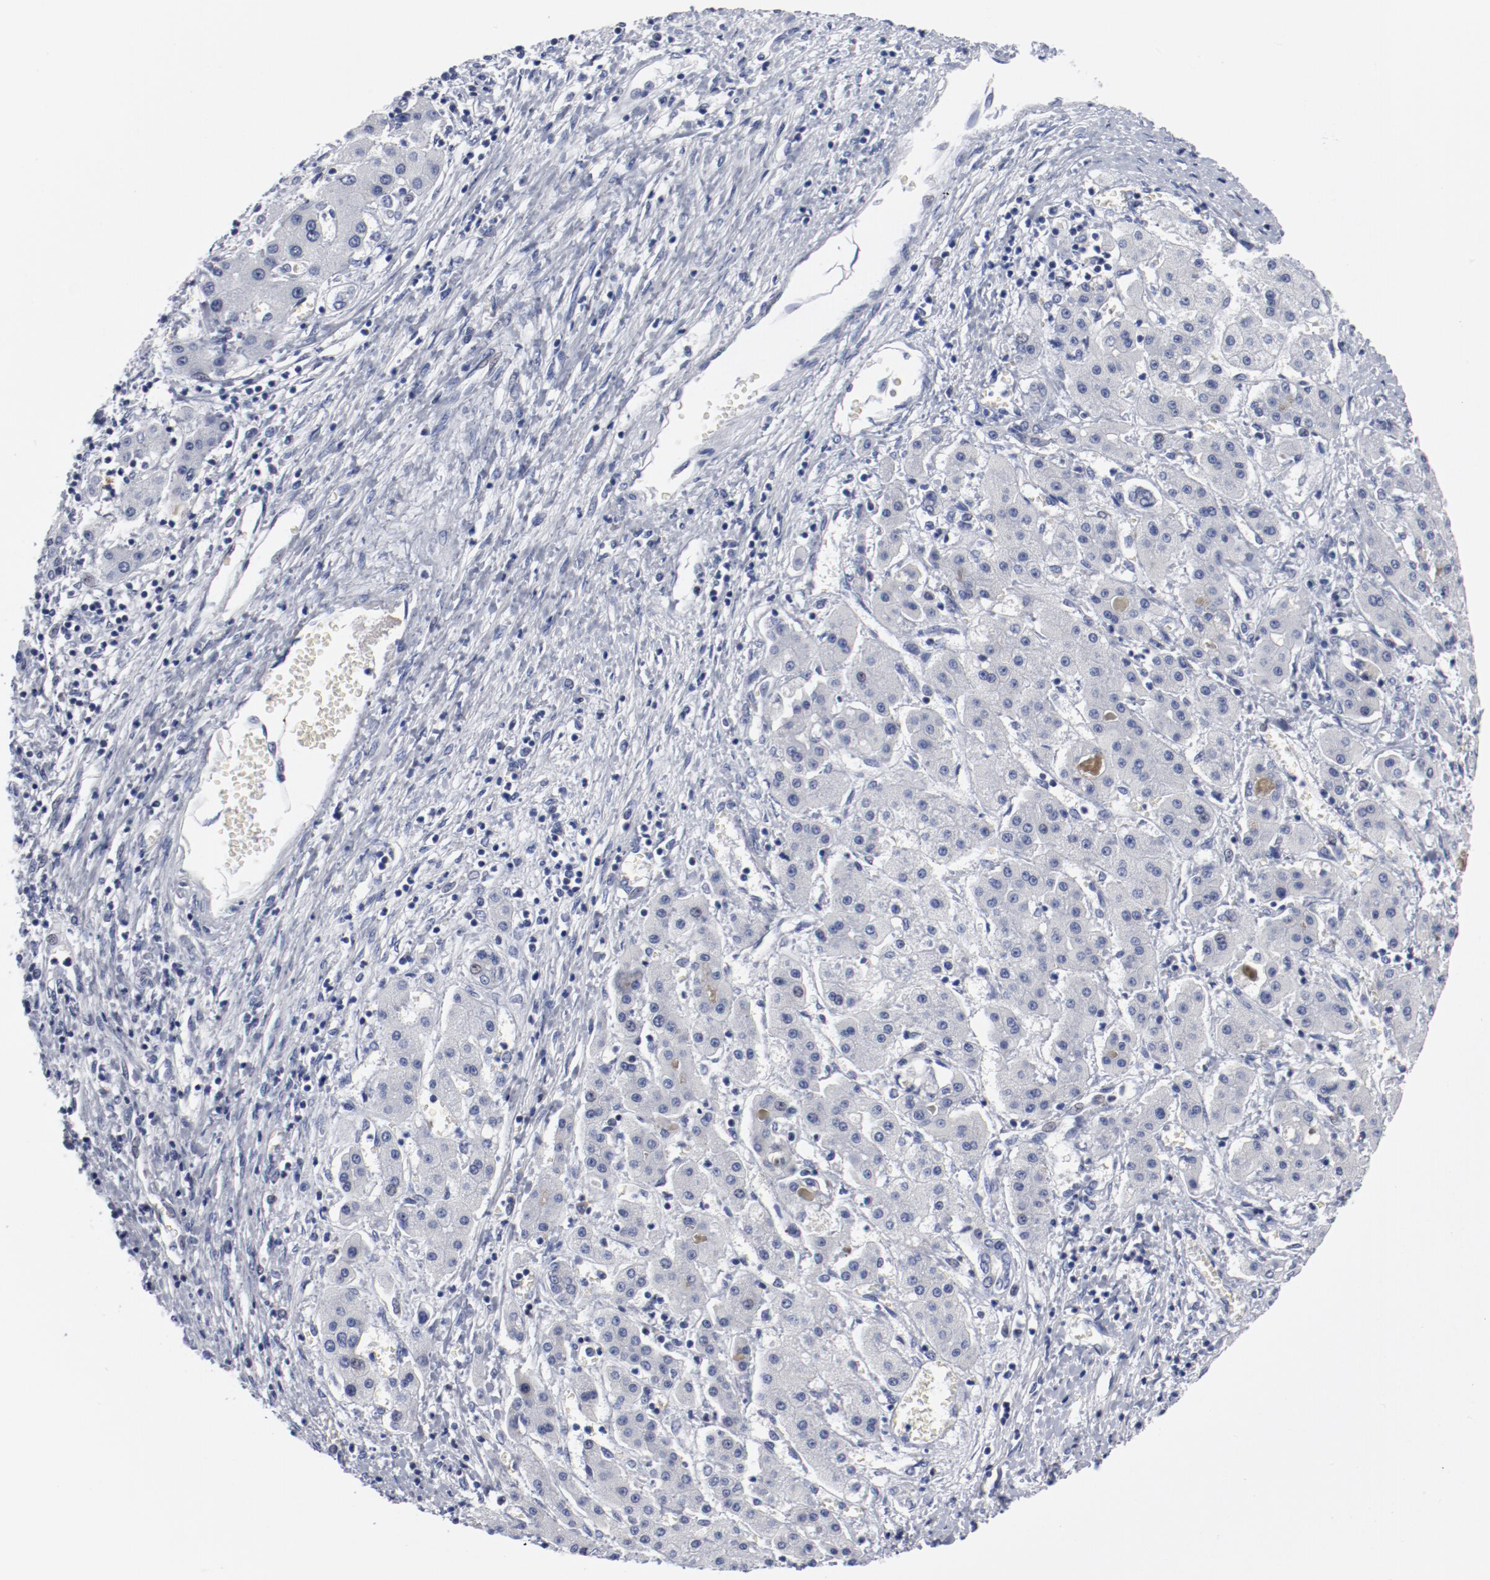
{"staining": {"intensity": "negative", "quantity": "none", "location": "none"}, "tissue": "liver cancer", "cell_type": "Tumor cells", "image_type": "cancer", "snomed": [{"axis": "morphology", "description": "Carcinoma, Hepatocellular, NOS"}, {"axis": "topography", "description": "Liver"}], "caption": "The histopathology image displays no significant staining in tumor cells of liver hepatocellular carcinoma. Brightfield microscopy of IHC stained with DAB (3,3'-diaminobenzidine) (brown) and hematoxylin (blue), captured at high magnification.", "gene": "KCNK13", "patient": {"sex": "male", "age": 24}}